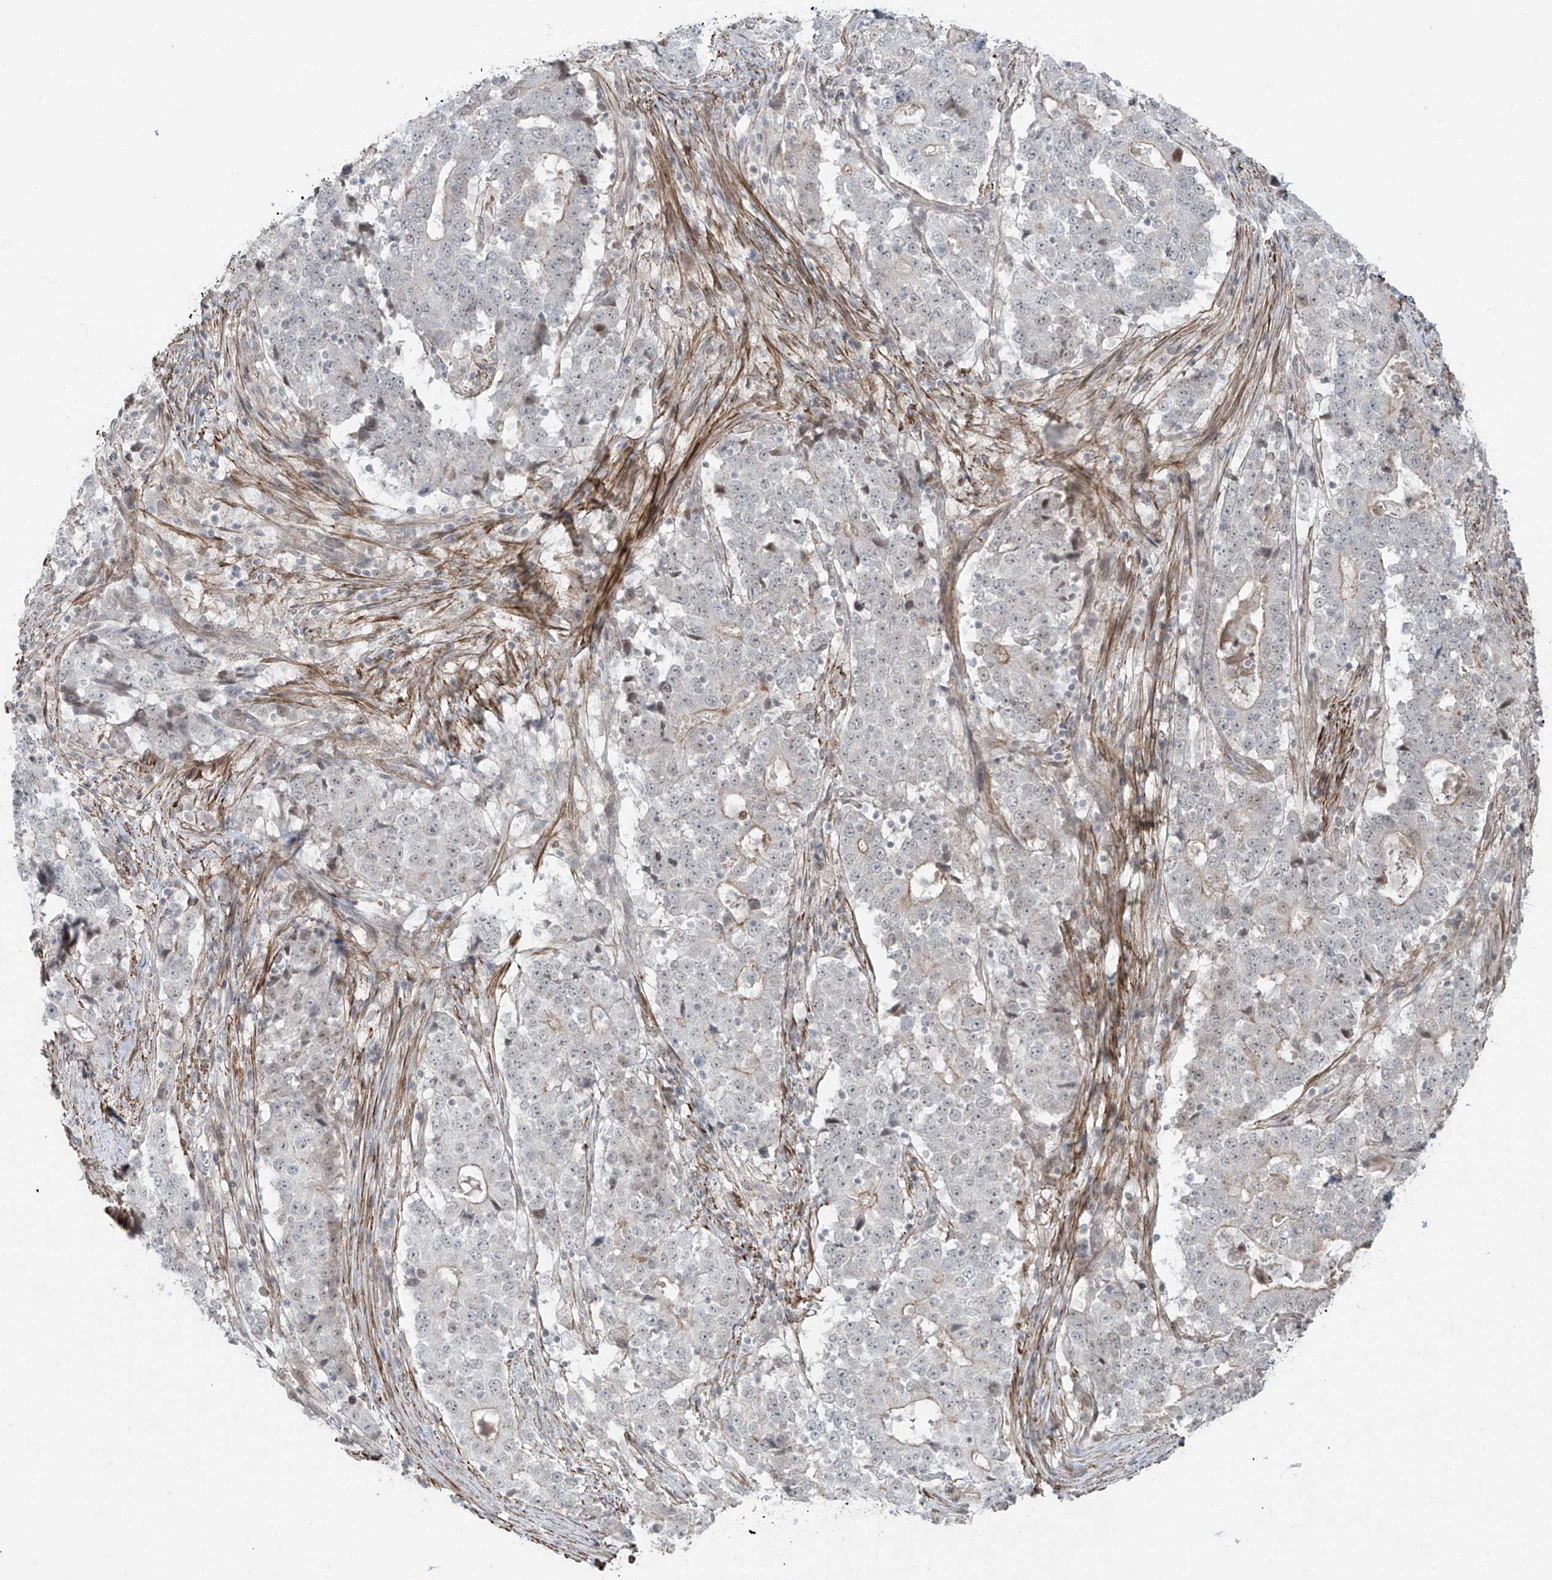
{"staining": {"intensity": "negative", "quantity": "none", "location": "none"}, "tissue": "stomach cancer", "cell_type": "Tumor cells", "image_type": "cancer", "snomed": [{"axis": "morphology", "description": "Adenocarcinoma, NOS"}, {"axis": "topography", "description": "Stomach"}], "caption": "This is a photomicrograph of immunohistochemistry (IHC) staining of stomach cancer (adenocarcinoma), which shows no positivity in tumor cells. Nuclei are stained in blue.", "gene": "RASGEF1A", "patient": {"sex": "male", "age": 59}}